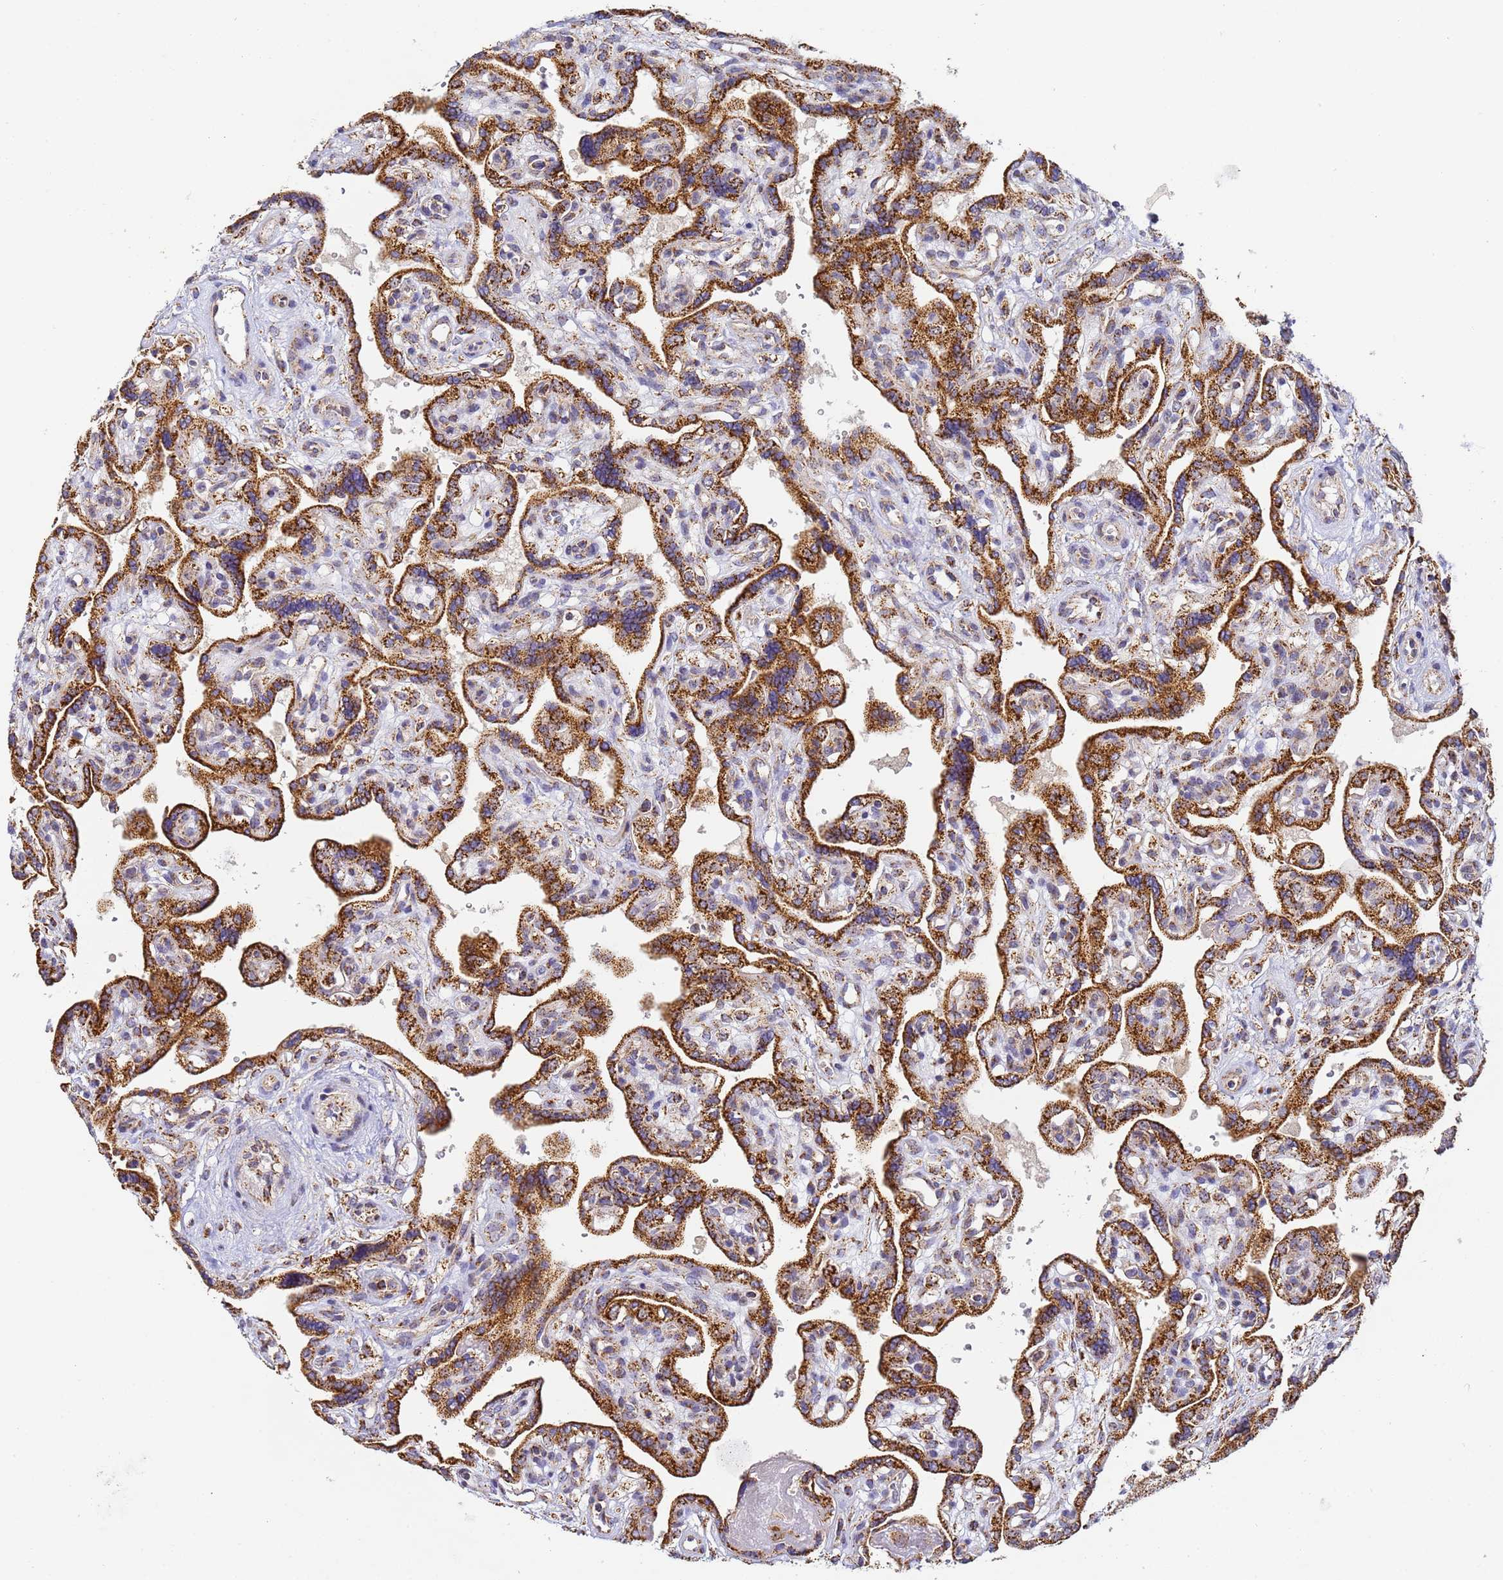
{"staining": {"intensity": "strong", "quantity": "25%-75%", "location": "cytoplasmic/membranous"}, "tissue": "placenta", "cell_type": "Trophoblastic cells", "image_type": "normal", "snomed": [{"axis": "morphology", "description": "Normal tissue, NOS"}, {"axis": "topography", "description": "Placenta"}], "caption": "Immunohistochemistry (IHC) staining of unremarkable placenta, which exhibits high levels of strong cytoplasmic/membranous staining in about 25%-75% of trophoblastic cells indicating strong cytoplasmic/membranous protein expression. The staining was performed using DAB (3,3'-diaminobenzidine) (brown) for protein detection and nuclei were counterstained in hematoxylin (blue).", "gene": "FRG2B", "patient": {"sex": "female", "age": 39}}